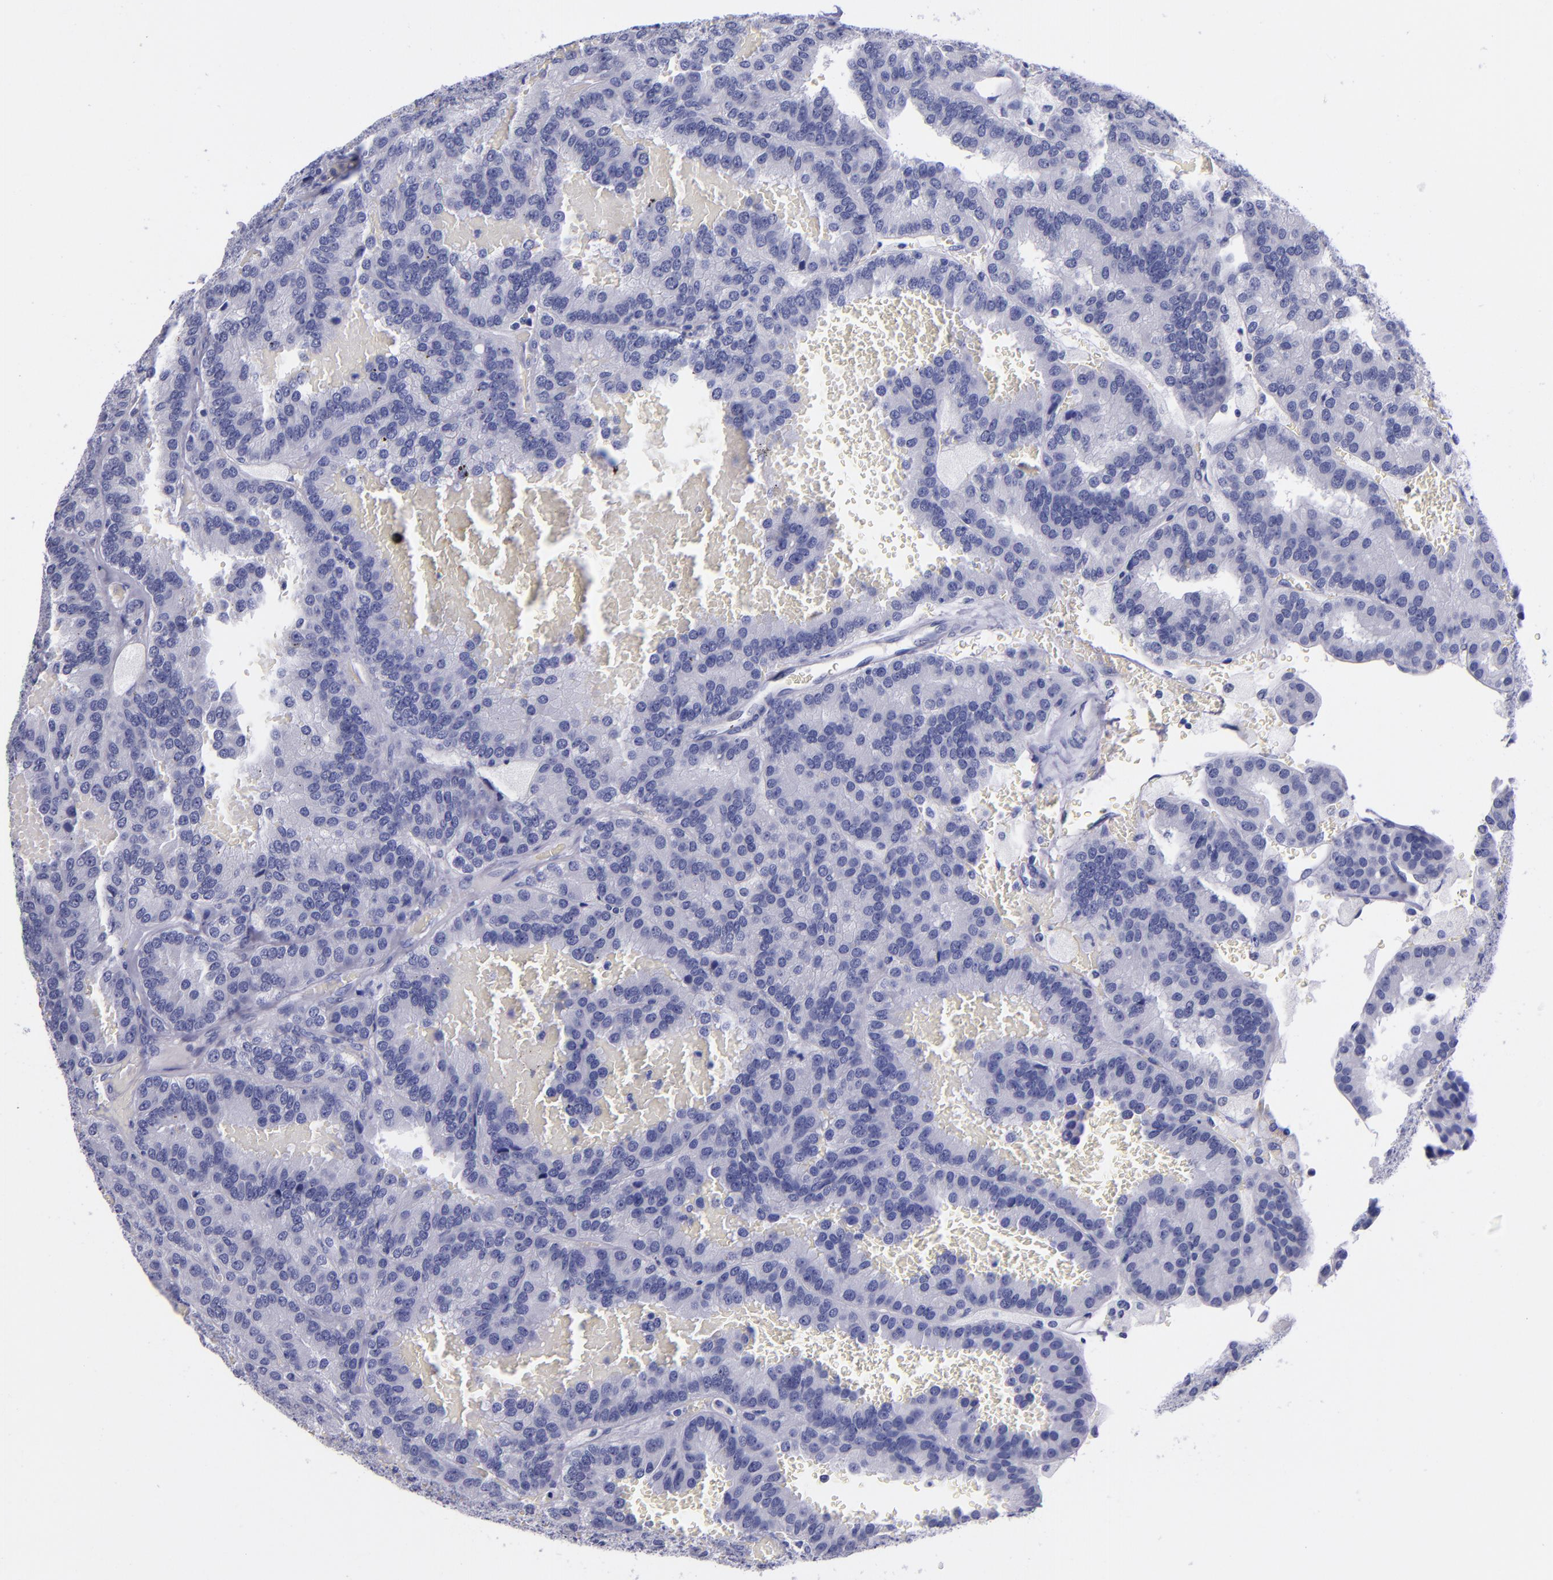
{"staining": {"intensity": "negative", "quantity": "none", "location": "none"}, "tissue": "renal cancer", "cell_type": "Tumor cells", "image_type": "cancer", "snomed": [{"axis": "morphology", "description": "Adenocarcinoma, NOS"}, {"axis": "topography", "description": "Kidney"}], "caption": "This micrograph is of adenocarcinoma (renal) stained with IHC to label a protein in brown with the nuclei are counter-stained blue. There is no positivity in tumor cells.", "gene": "SV2A", "patient": {"sex": "male", "age": 46}}